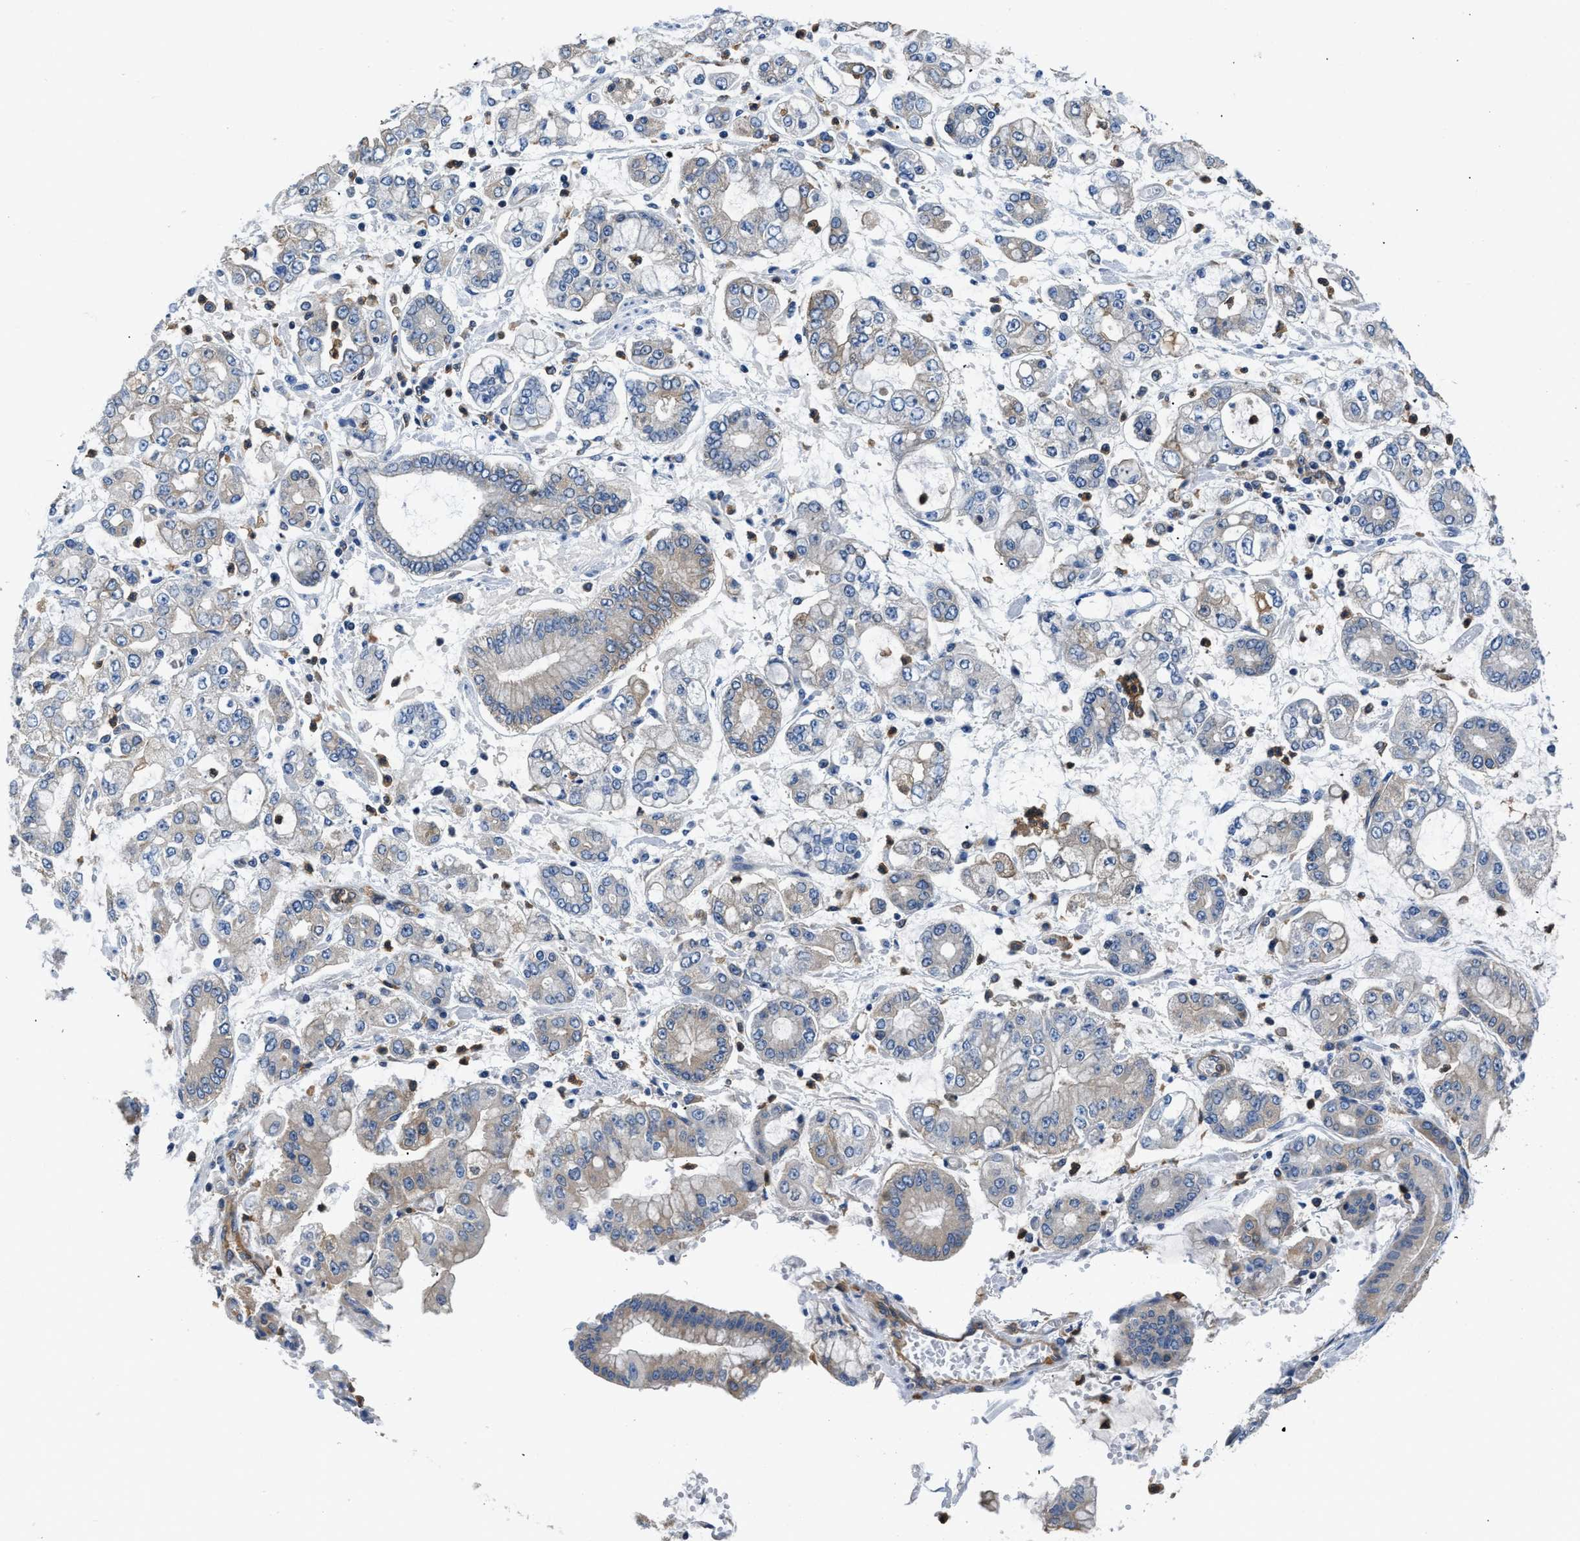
{"staining": {"intensity": "weak", "quantity": "<25%", "location": "cytoplasmic/membranous"}, "tissue": "stomach cancer", "cell_type": "Tumor cells", "image_type": "cancer", "snomed": [{"axis": "morphology", "description": "Adenocarcinoma, NOS"}, {"axis": "topography", "description": "Stomach"}], "caption": "Immunohistochemistry (IHC) histopathology image of stomach cancer (adenocarcinoma) stained for a protein (brown), which reveals no positivity in tumor cells.", "gene": "PKM", "patient": {"sex": "male", "age": 76}}